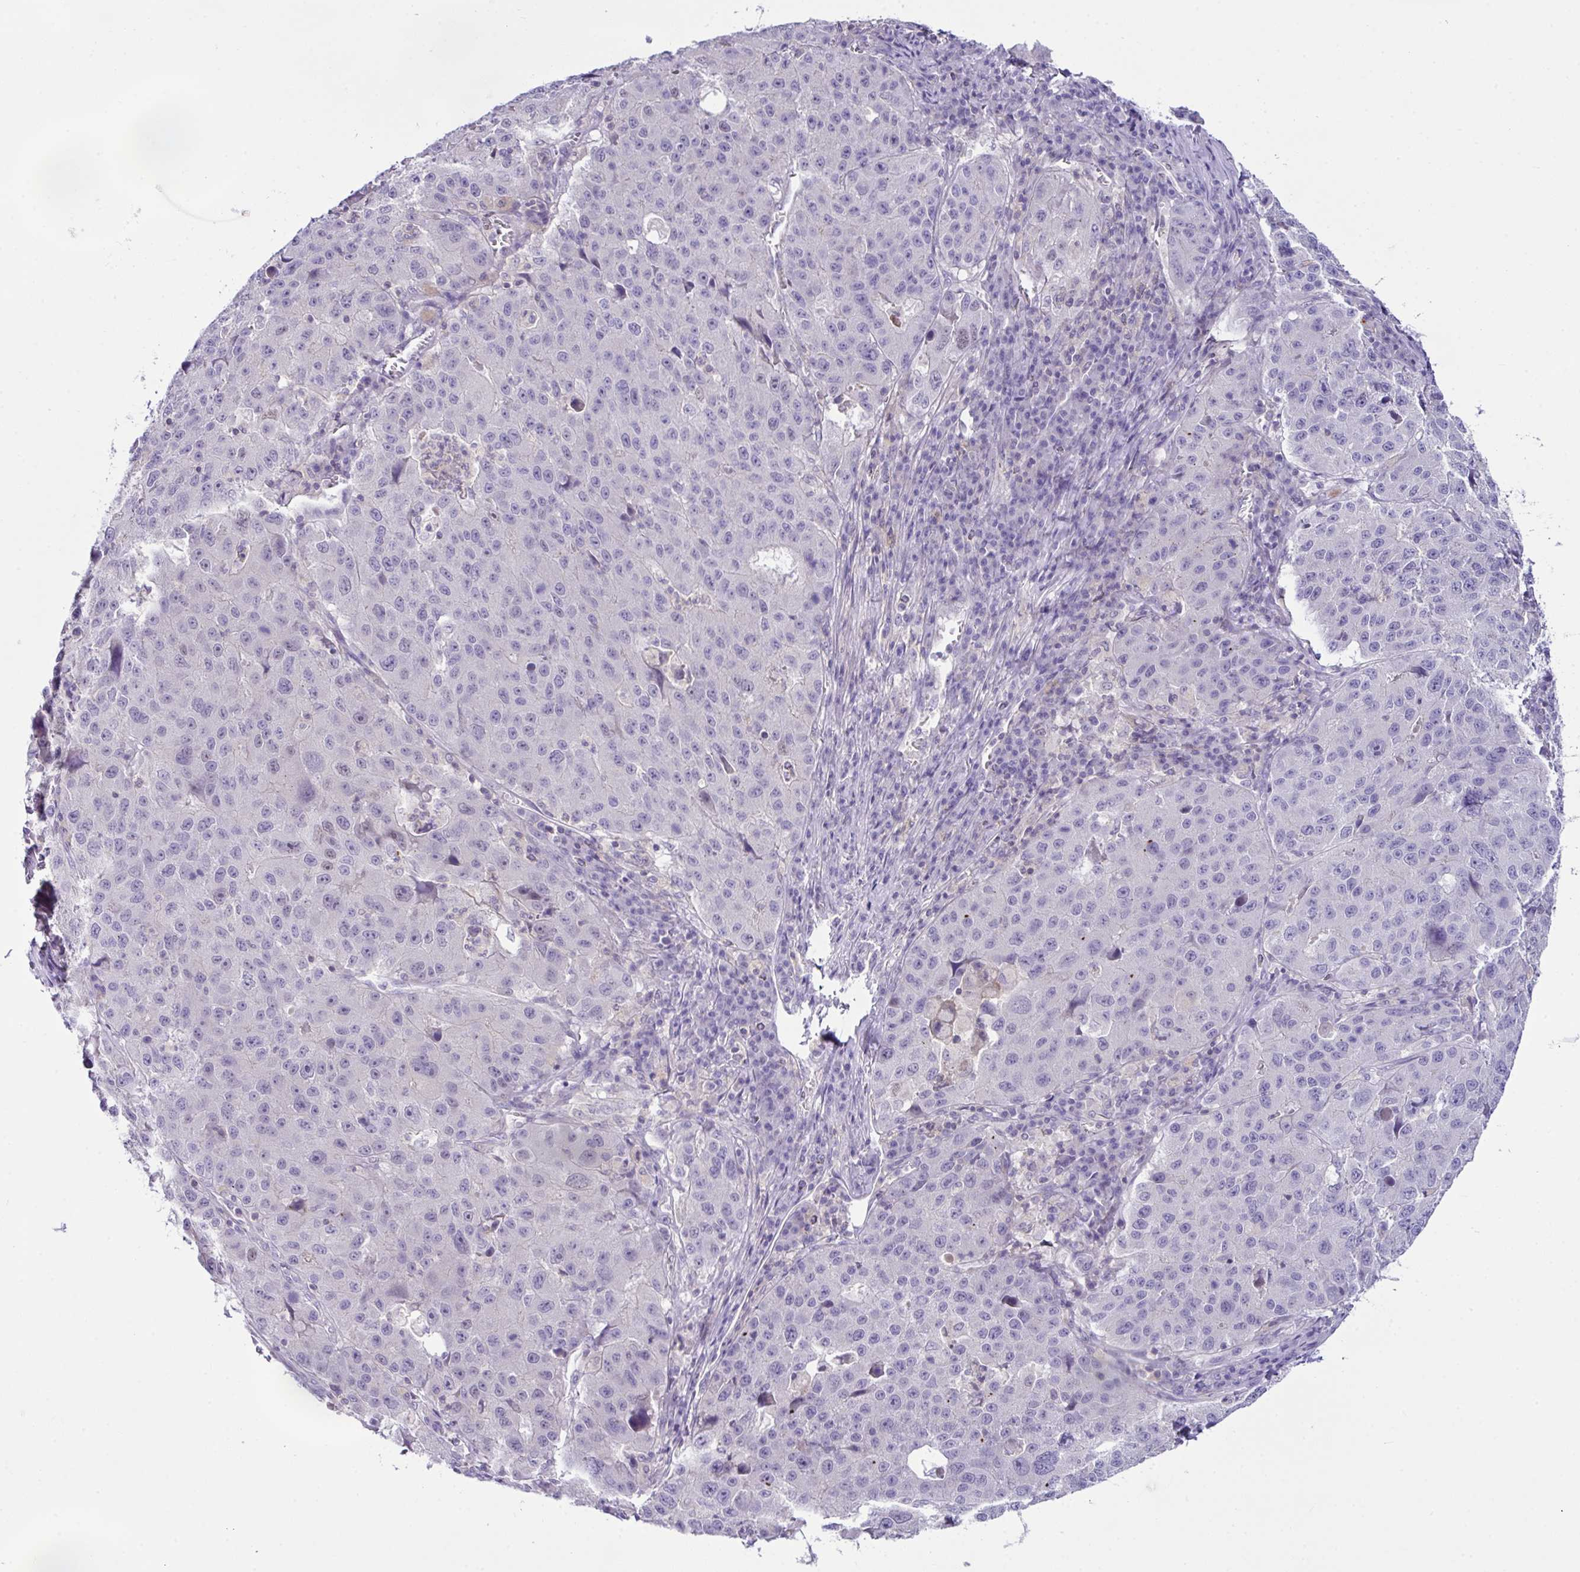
{"staining": {"intensity": "negative", "quantity": "none", "location": "none"}, "tissue": "stomach cancer", "cell_type": "Tumor cells", "image_type": "cancer", "snomed": [{"axis": "morphology", "description": "Adenocarcinoma, NOS"}, {"axis": "topography", "description": "Stomach"}], "caption": "A high-resolution micrograph shows IHC staining of stomach cancer (adenocarcinoma), which reveals no significant expression in tumor cells. (DAB immunohistochemistry, high magnification).", "gene": "D2HGDH", "patient": {"sex": "male", "age": 71}}